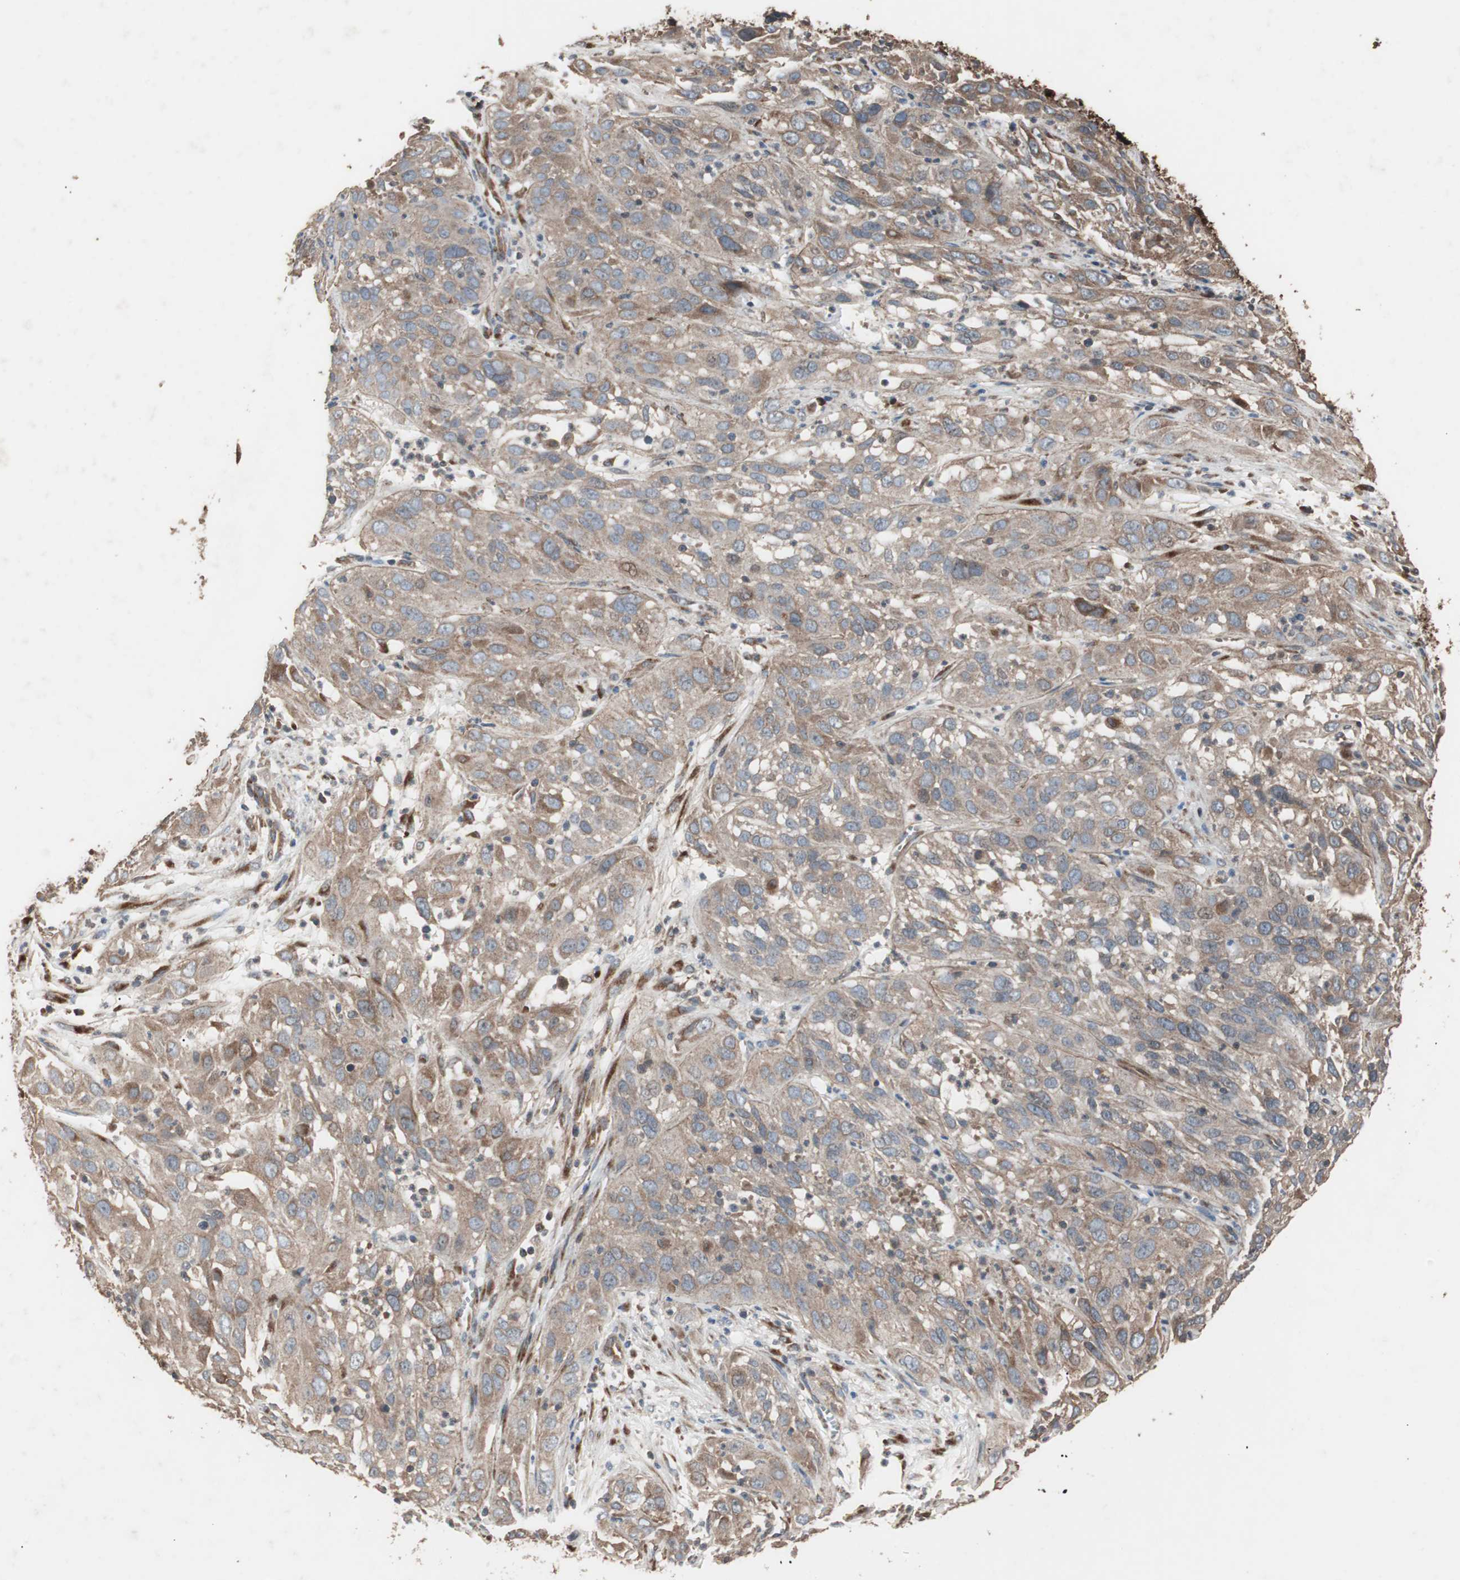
{"staining": {"intensity": "moderate", "quantity": ">75%", "location": "cytoplasmic/membranous"}, "tissue": "cervical cancer", "cell_type": "Tumor cells", "image_type": "cancer", "snomed": [{"axis": "morphology", "description": "Squamous cell carcinoma, NOS"}, {"axis": "topography", "description": "Cervix"}], "caption": "Human cervical squamous cell carcinoma stained with a brown dye displays moderate cytoplasmic/membranous positive expression in approximately >75% of tumor cells.", "gene": "LZTS1", "patient": {"sex": "female", "age": 32}}